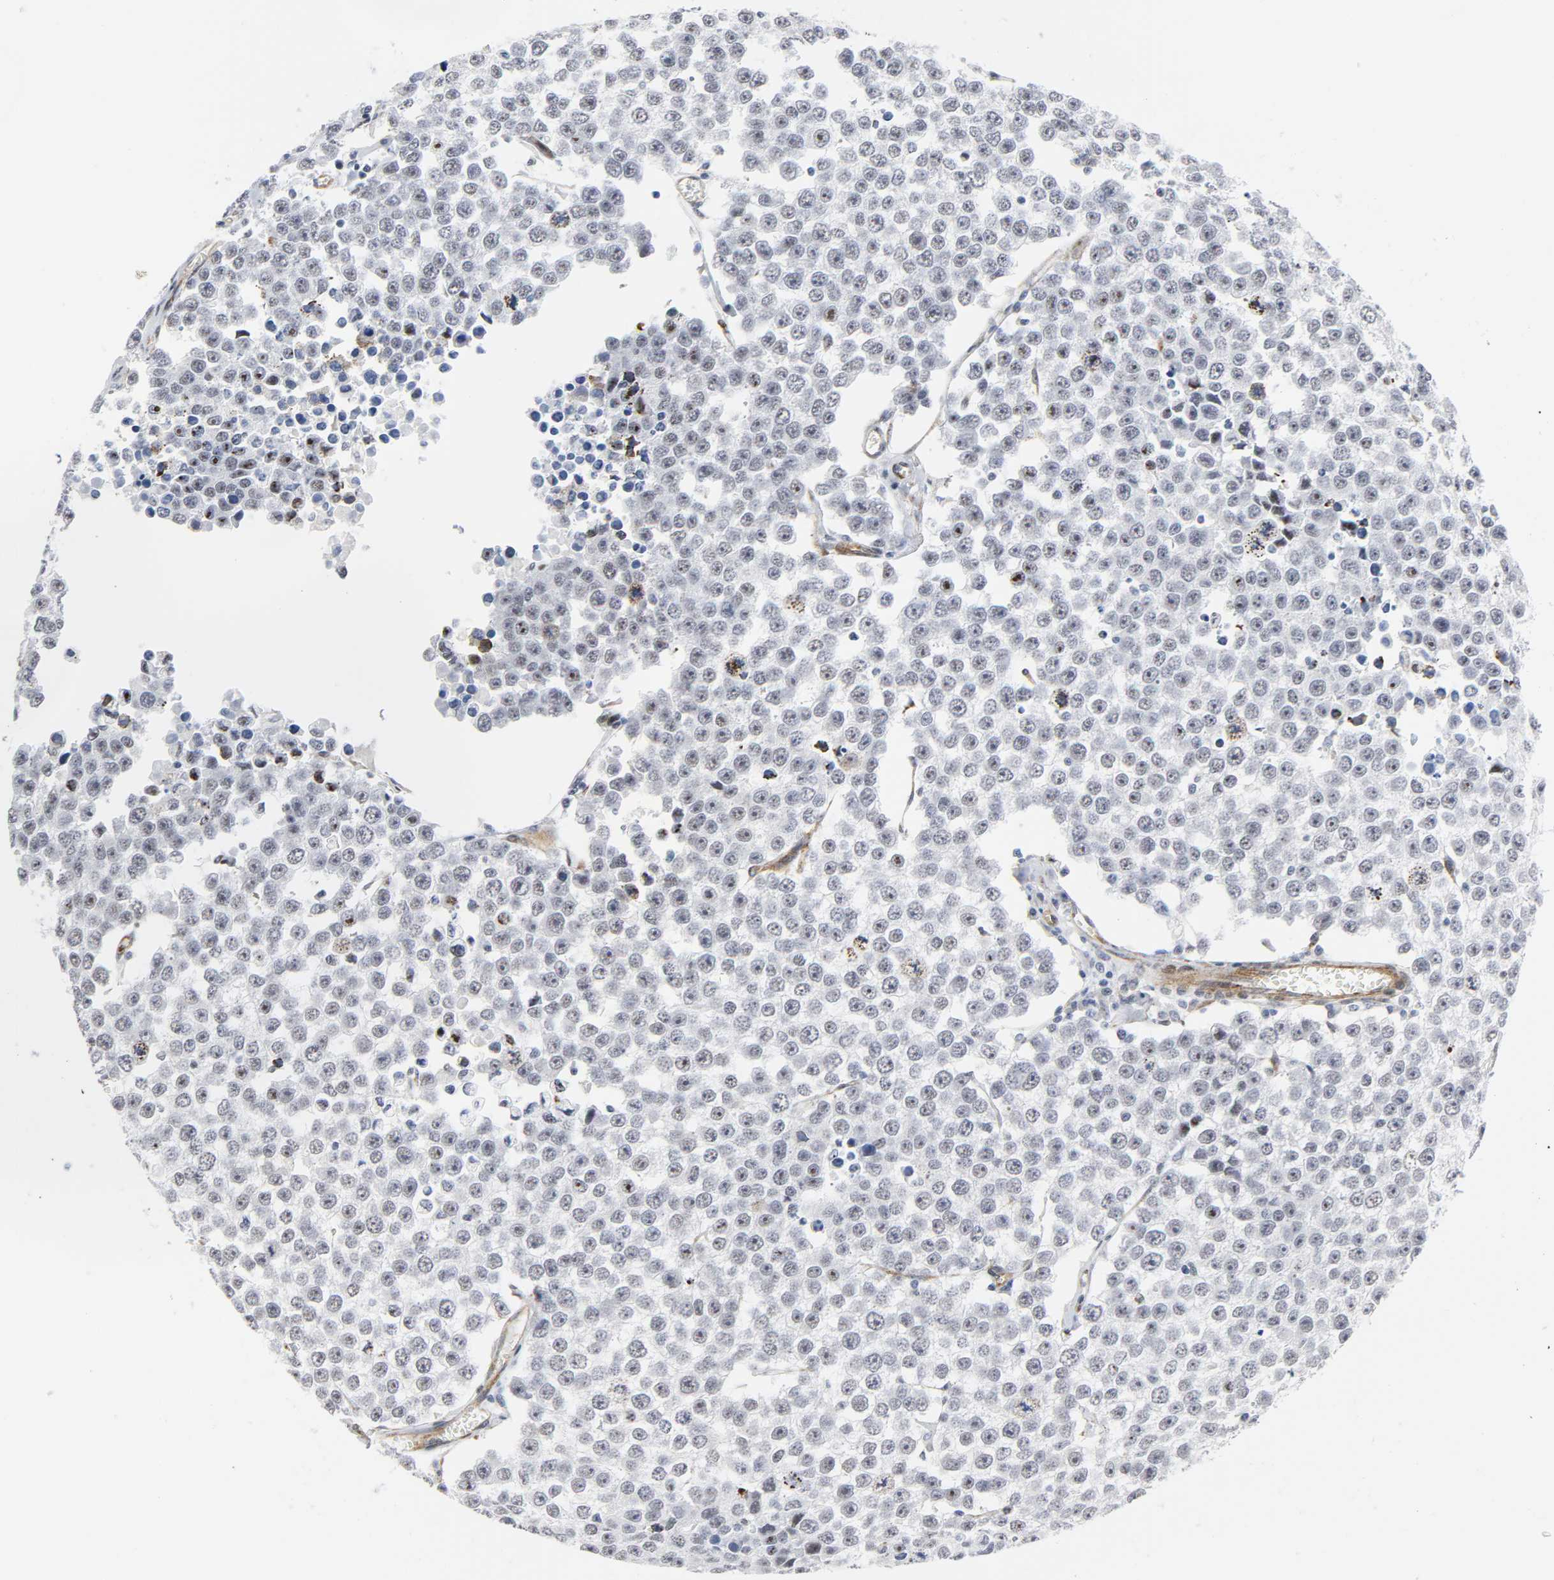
{"staining": {"intensity": "negative", "quantity": "none", "location": "none"}, "tissue": "testis cancer", "cell_type": "Tumor cells", "image_type": "cancer", "snomed": [{"axis": "morphology", "description": "Seminoma, NOS"}, {"axis": "morphology", "description": "Carcinoma, Embryonal, NOS"}, {"axis": "topography", "description": "Testis"}], "caption": "DAB (3,3'-diaminobenzidine) immunohistochemical staining of seminoma (testis) demonstrates no significant expression in tumor cells. (Brightfield microscopy of DAB (3,3'-diaminobenzidine) immunohistochemistry (IHC) at high magnification).", "gene": "DOCK1", "patient": {"sex": "male", "age": 52}}